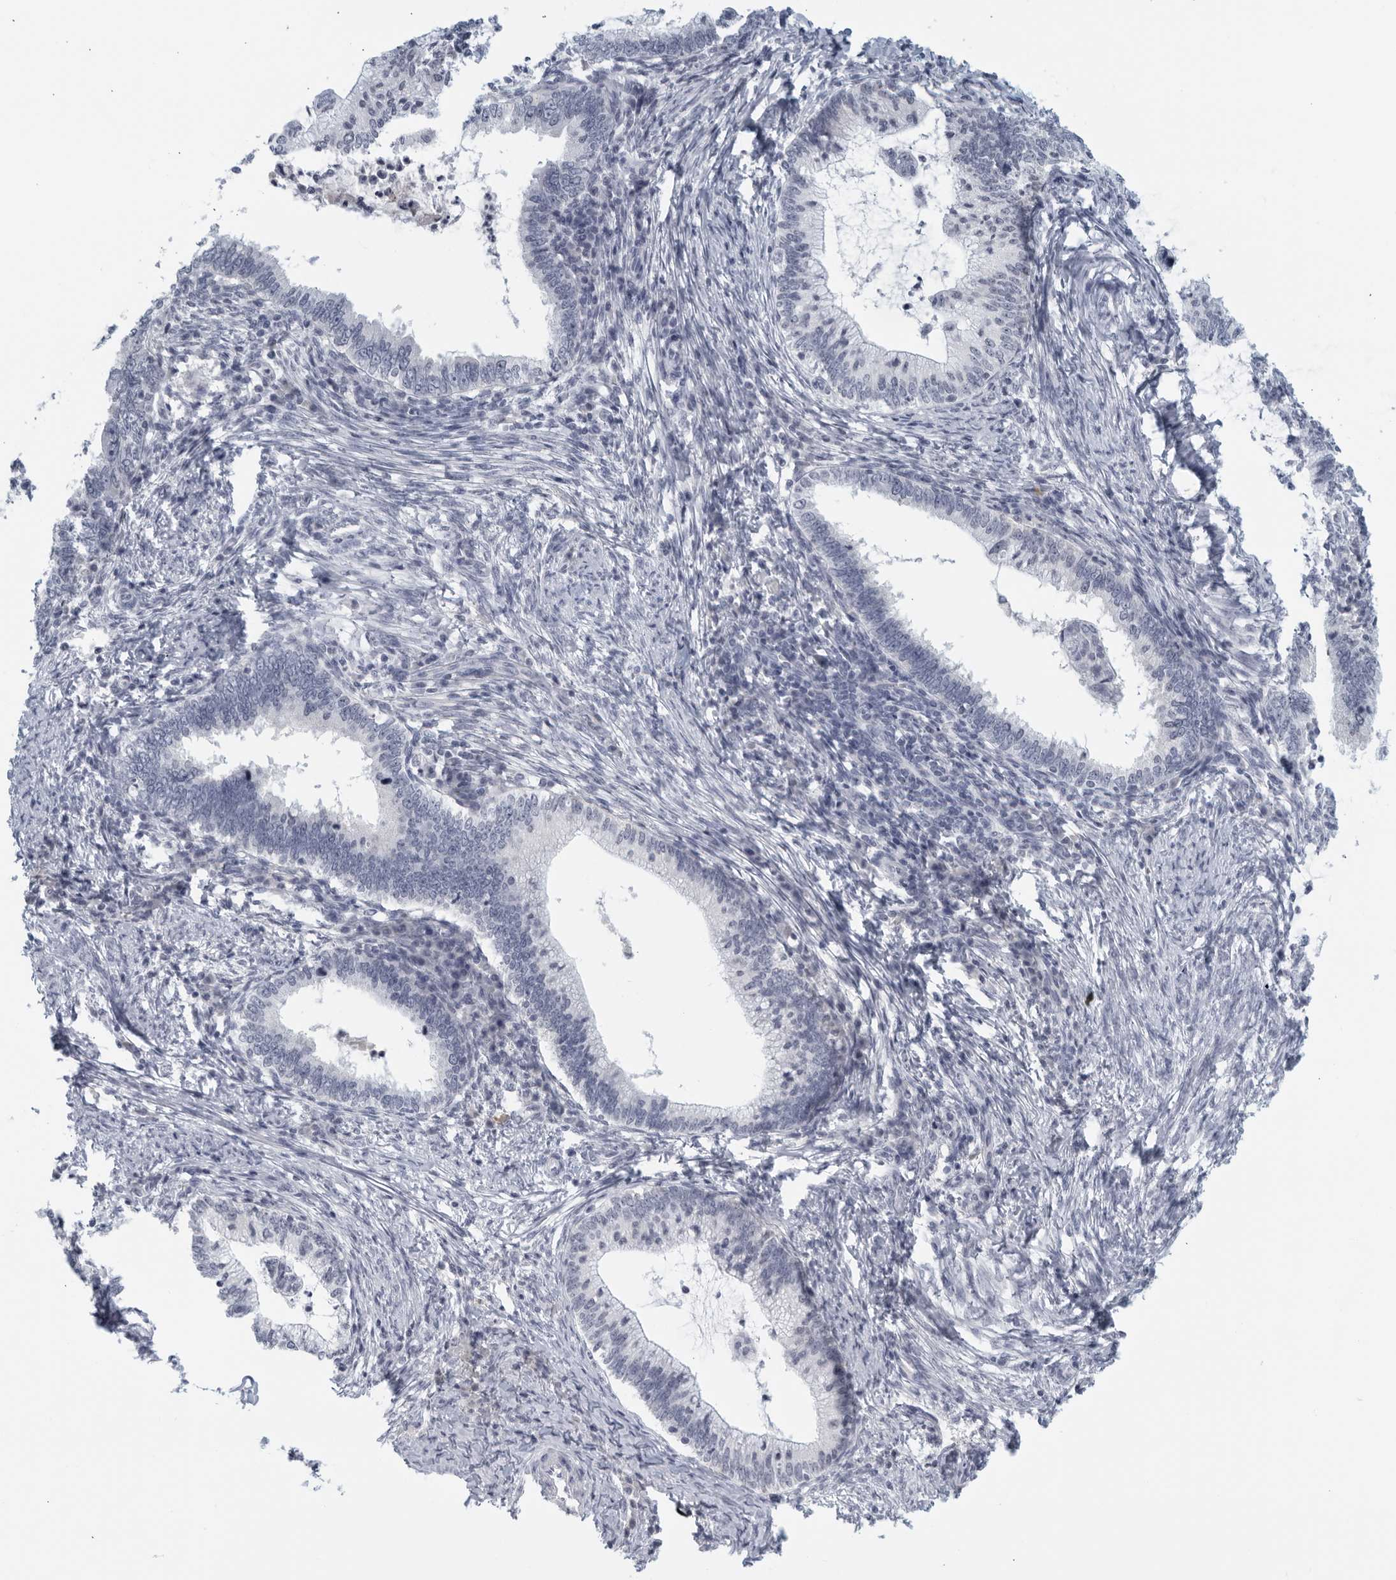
{"staining": {"intensity": "negative", "quantity": "none", "location": "none"}, "tissue": "cervical cancer", "cell_type": "Tumor cells", "image_type": "cancer", "snomed": [{"axis": "morphology", "description": "Adenocarcinoma, NOS"}, {"axis": "topography", "description": "Cervix"}], "caption": "Immunohistochemical staining of human adenocarcinoma (cervical) shows no significant staining in tumor cells.", "gene": "MATN1", "patient": {"sex": "female", "age": 36}}